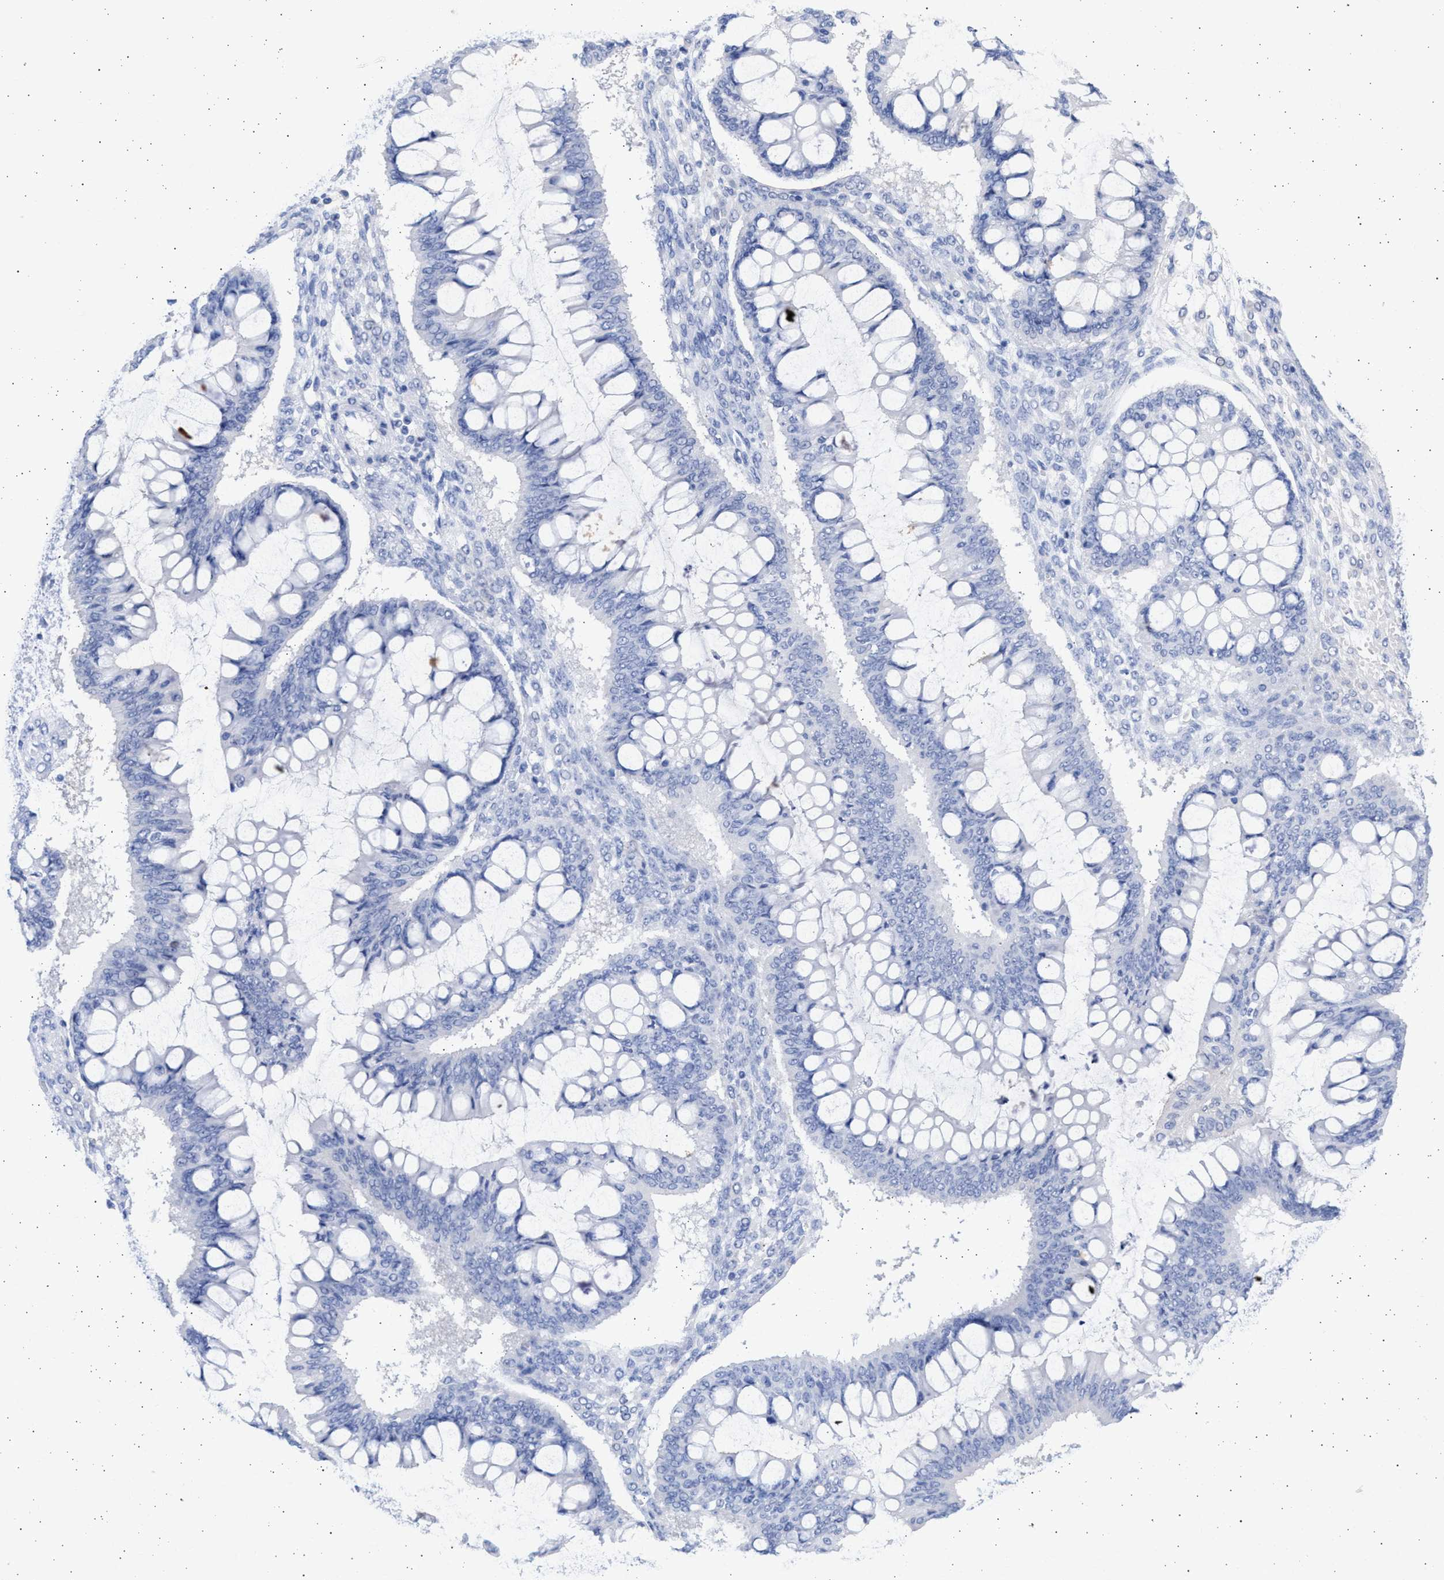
{"staining": {"intensity": "negative", "quantity": "none", "location": "none"}, "tissue": "ovarian cancer", "cell_type": "Tumor cells", "image_type": "cancer", "snomed": [{"axis": "morphology", "description": "Cystadenocarcinoma, mucinous, NOS"}, {"axis": "topography", "description": "Ovary"}], "caption": "Immunohistochemistry micrograph of human ovarian cancer (mucinous cystadenocarcinoma) stained for a protein (brown), which exhibits no positivity in tumor cells.", "gene": "ALDOC", "patient": {"sex": "female", "age": 73}}